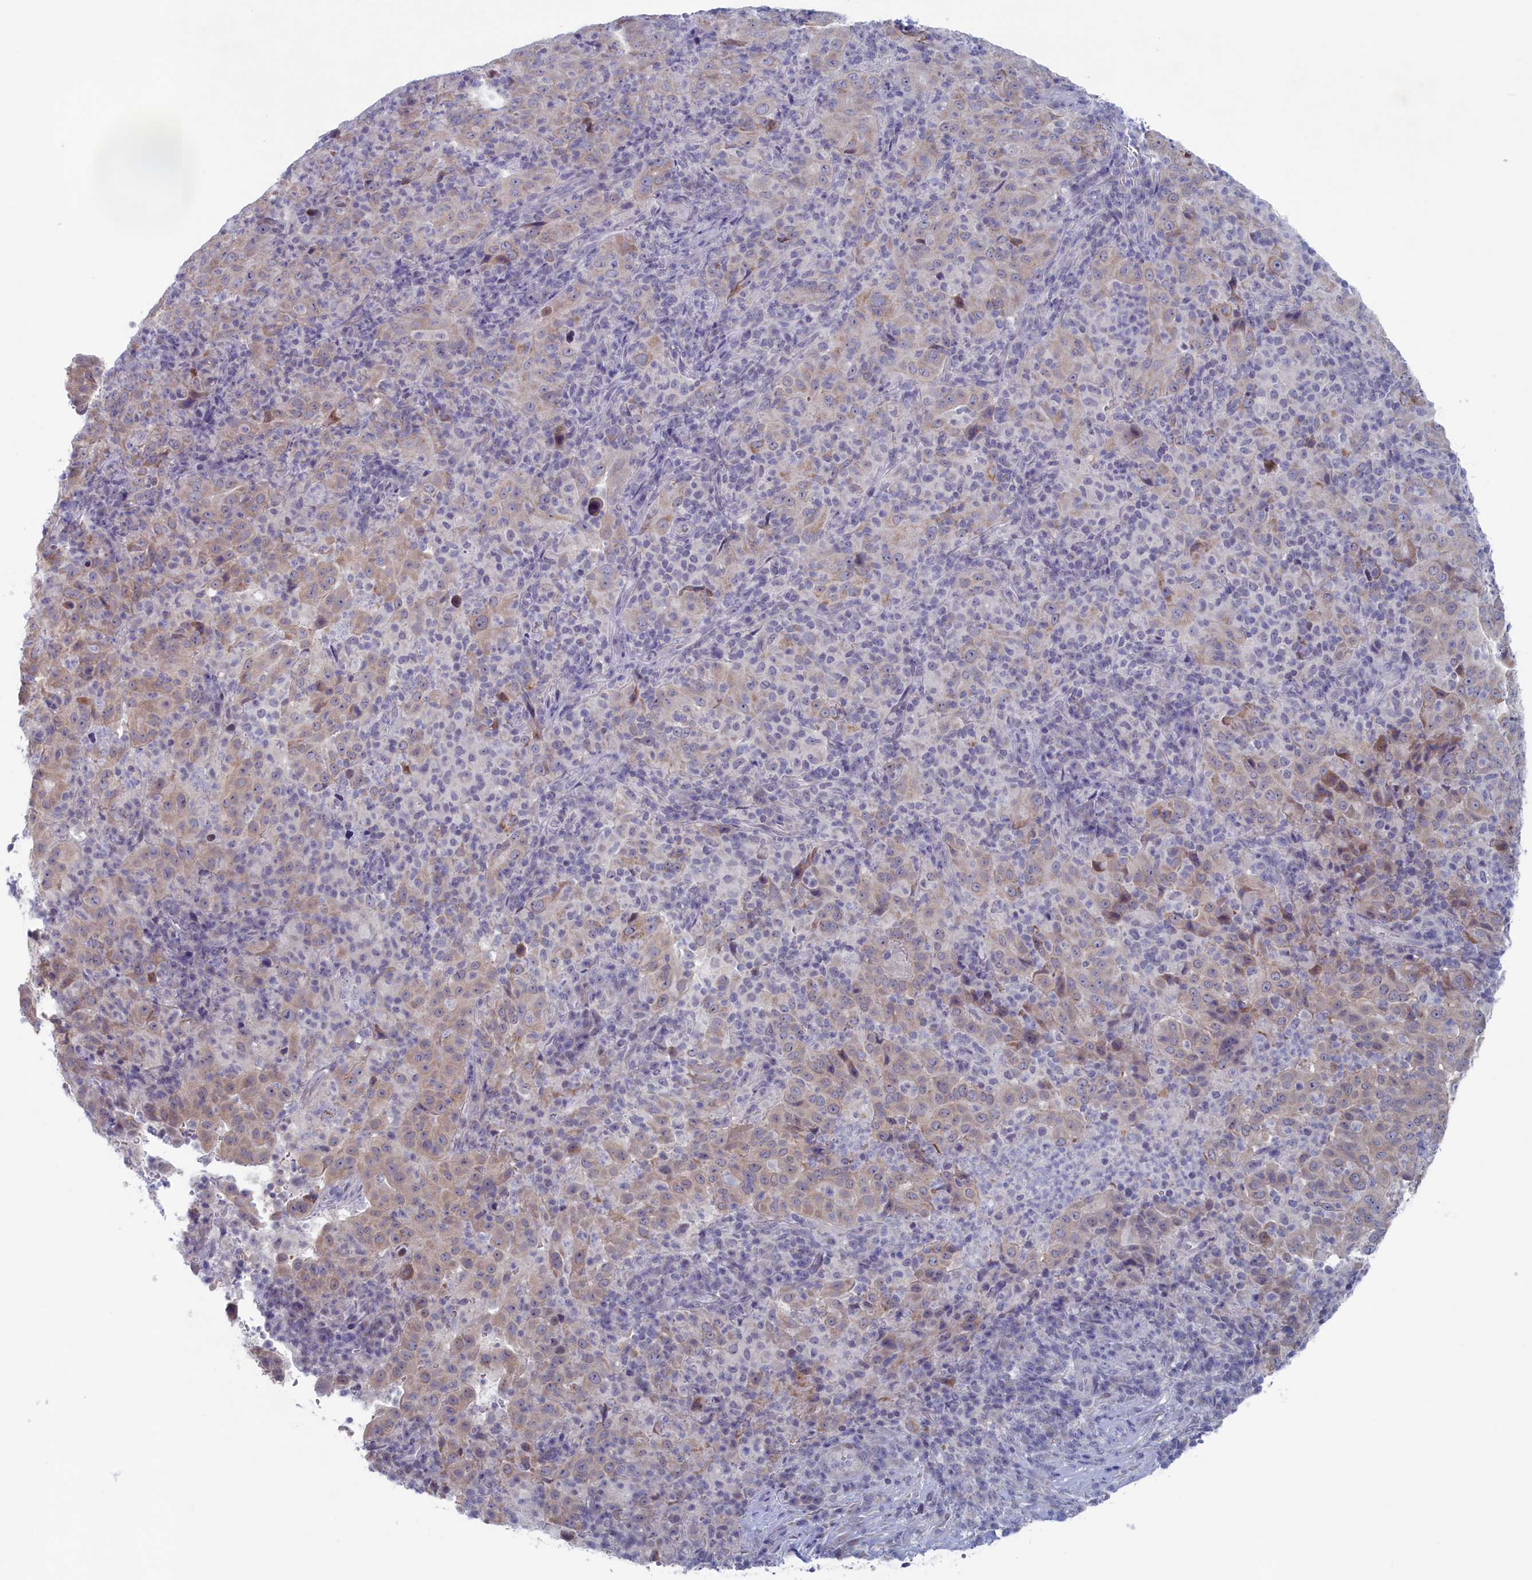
{"staining": {"intensity": "weak", "quantity": "25%-75%", "location": "cytoplasmic/membranous"}, "tissue": "pancreatic cancer", "cell_type": "Tumor cells", "image_type": "cancer", "snomed": [{"axis": "morphology", "description": "Adenocarcinoma, NOS"}, {"axis": "topography", "description": "Pancreas"}], "caption": "Immunohistochemistry (DAB) staining of human adenocarcinoma (pancreatic) demonstrates weak cytoplasmic/membranous protein staining in approximately 25%-75% of tumor cells.", "gene": "WDR76", "patient": {"sex": "male", "age": 63}}